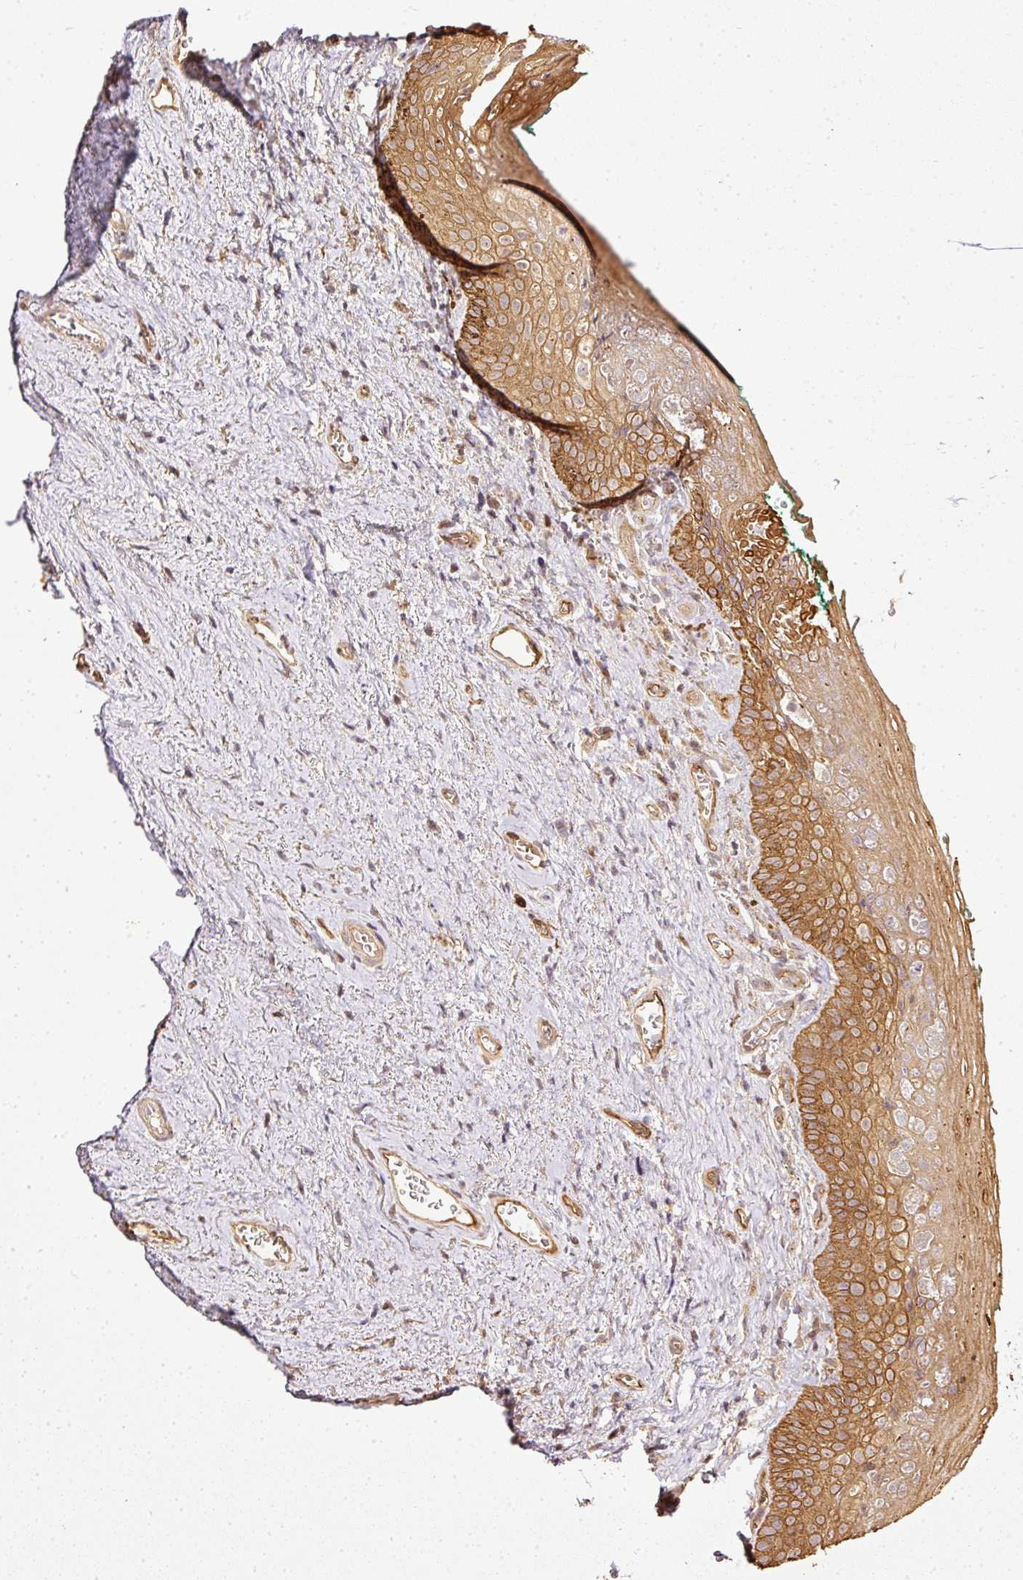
{"staining": {"intensity": "moderate", "quantity": ">75%", "location": "cytoplasmic/membranous"}, "tissue": "vagina", "cell_type": "Squamous epithelial cells", "image_type": "normal", "snomed": [{"axis": "morphology", "description": "Normal tissue, NOS"}, {"axis": "topography", "description": "Vulva"}, {"axis": "topography", "description": "Vagina"}, {"axis": "topography", "description": "Peripheral nerve tissue"}], "caption": "Protein analysis of unremarkable vagina shows moderate cytoplasmic/membranous staining in about >75% of squamous epithelial cells.", "gene": "MIF4GD", "patient": {"sex": "female", "age": 66}}